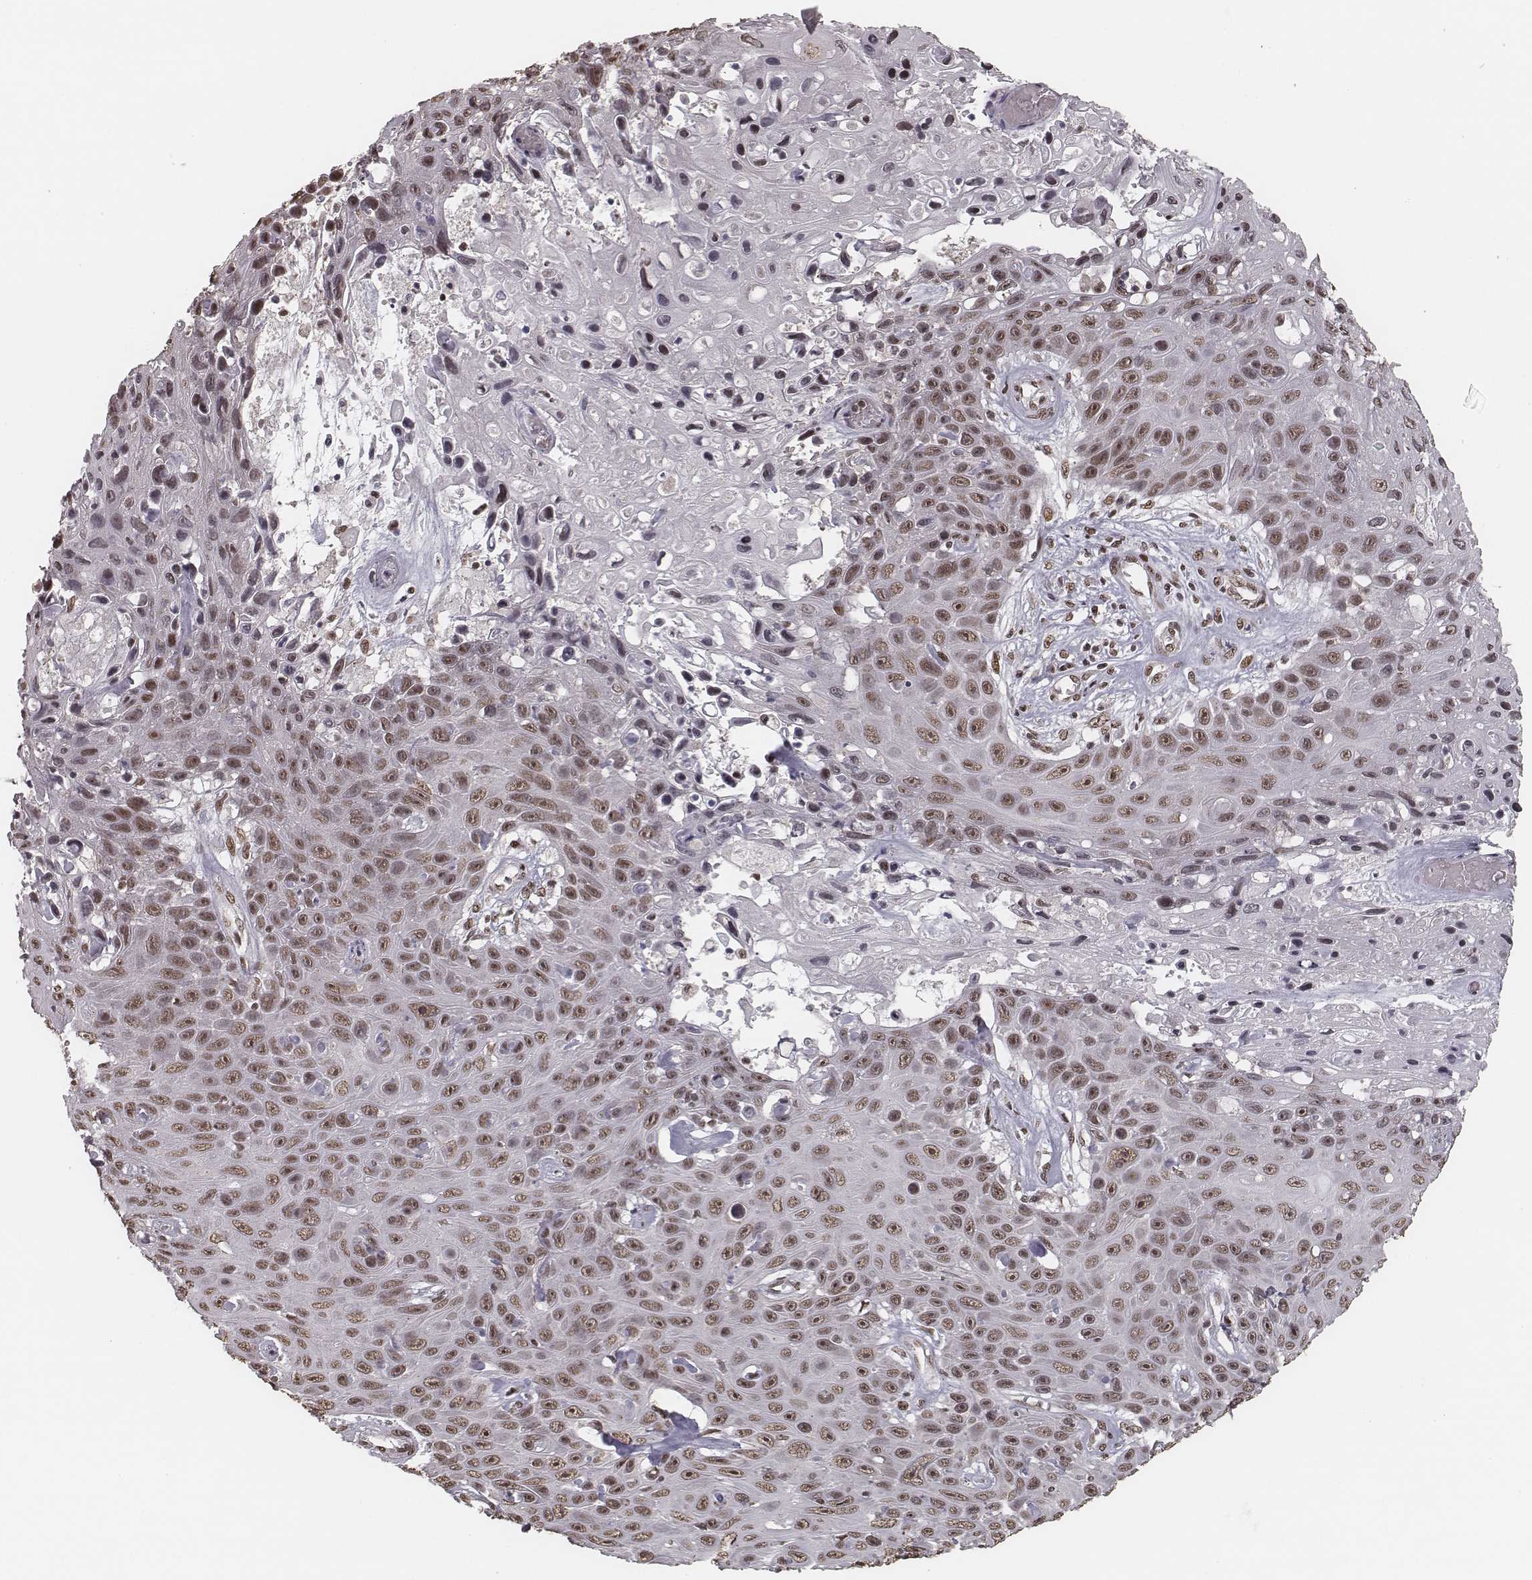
{"staining": {"intensity": "weak", "quantity": ">75%", "location": "nuclear"}, "tissue": "skin cancer", "cell_type": "Tumor cells", "image_type": "cancer", "snomed": [{"axis": "morphology", "description": "Squamous cell carcinoma, NOS"}, {"axis": "topography", "description": "Skin"}], "caption": "Human skin cancer (squamous cell carcinoma) stained with a protein marker displays weak staining in tumor cells.", "gene": "HMGA2", "patient": {"sex": "male", "age": 82}}